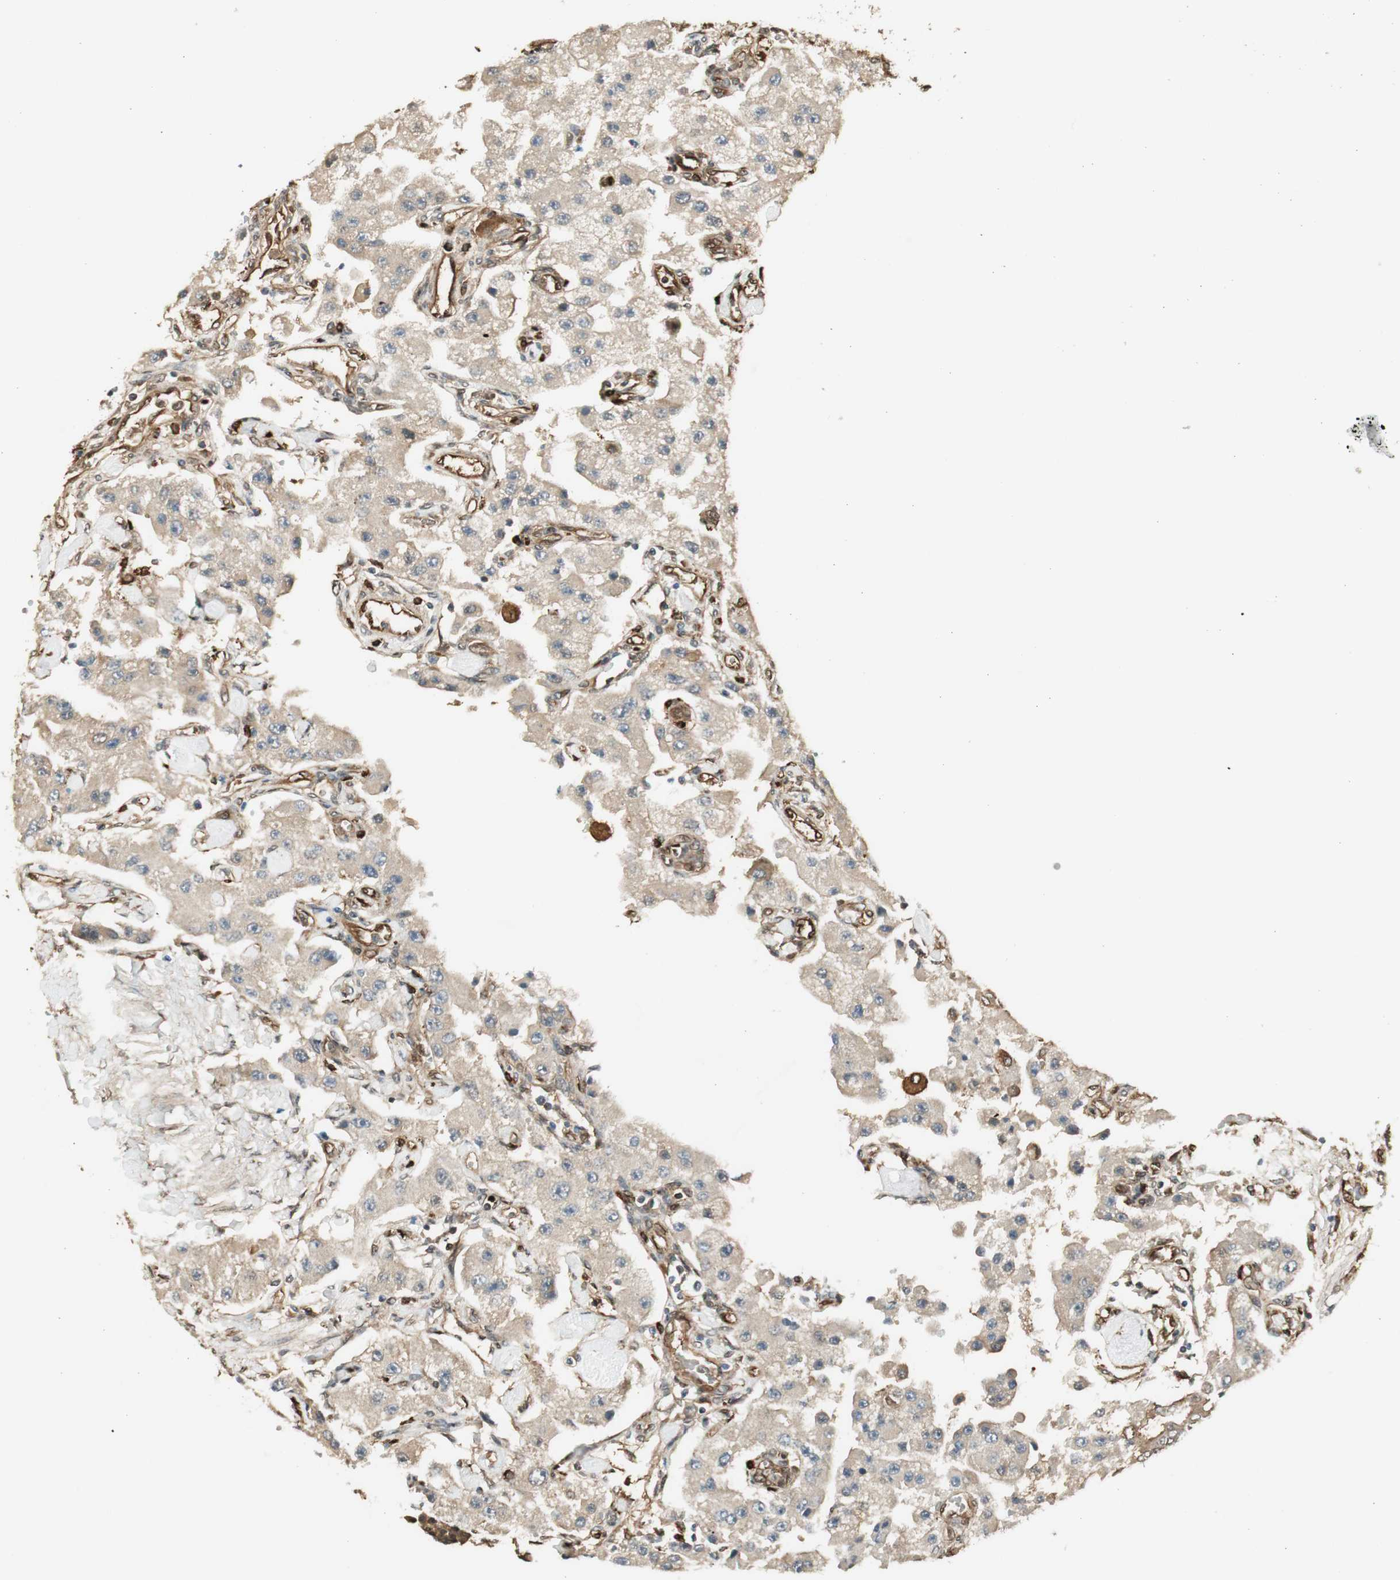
{"staining": {"intensity": "weak", "quantity": ">75%", "location": "cytoplasmic/membranous"}, "tissue": "carcinoid", "cell_type": "Tumor cells", "image_type": "cancer", "snomed": [{"axis": "morphology", "description": "Carcinoid, malignant, NOS"}, {"axis": "topography", "description": "Pancreas"}], "caption": "Immunohistochemistry (IHC) photomicrograph of neoplastic tissue: human carcinoid stained using IHC demonstrates low levels of weak protein expression localized specifically in the cytoplasmic/membranous of tumor cells, appearing as a cytoplasmic/membranous brown color.", "gene": "SERPINB6", "patient": {"sex": "male", "age": 41}}